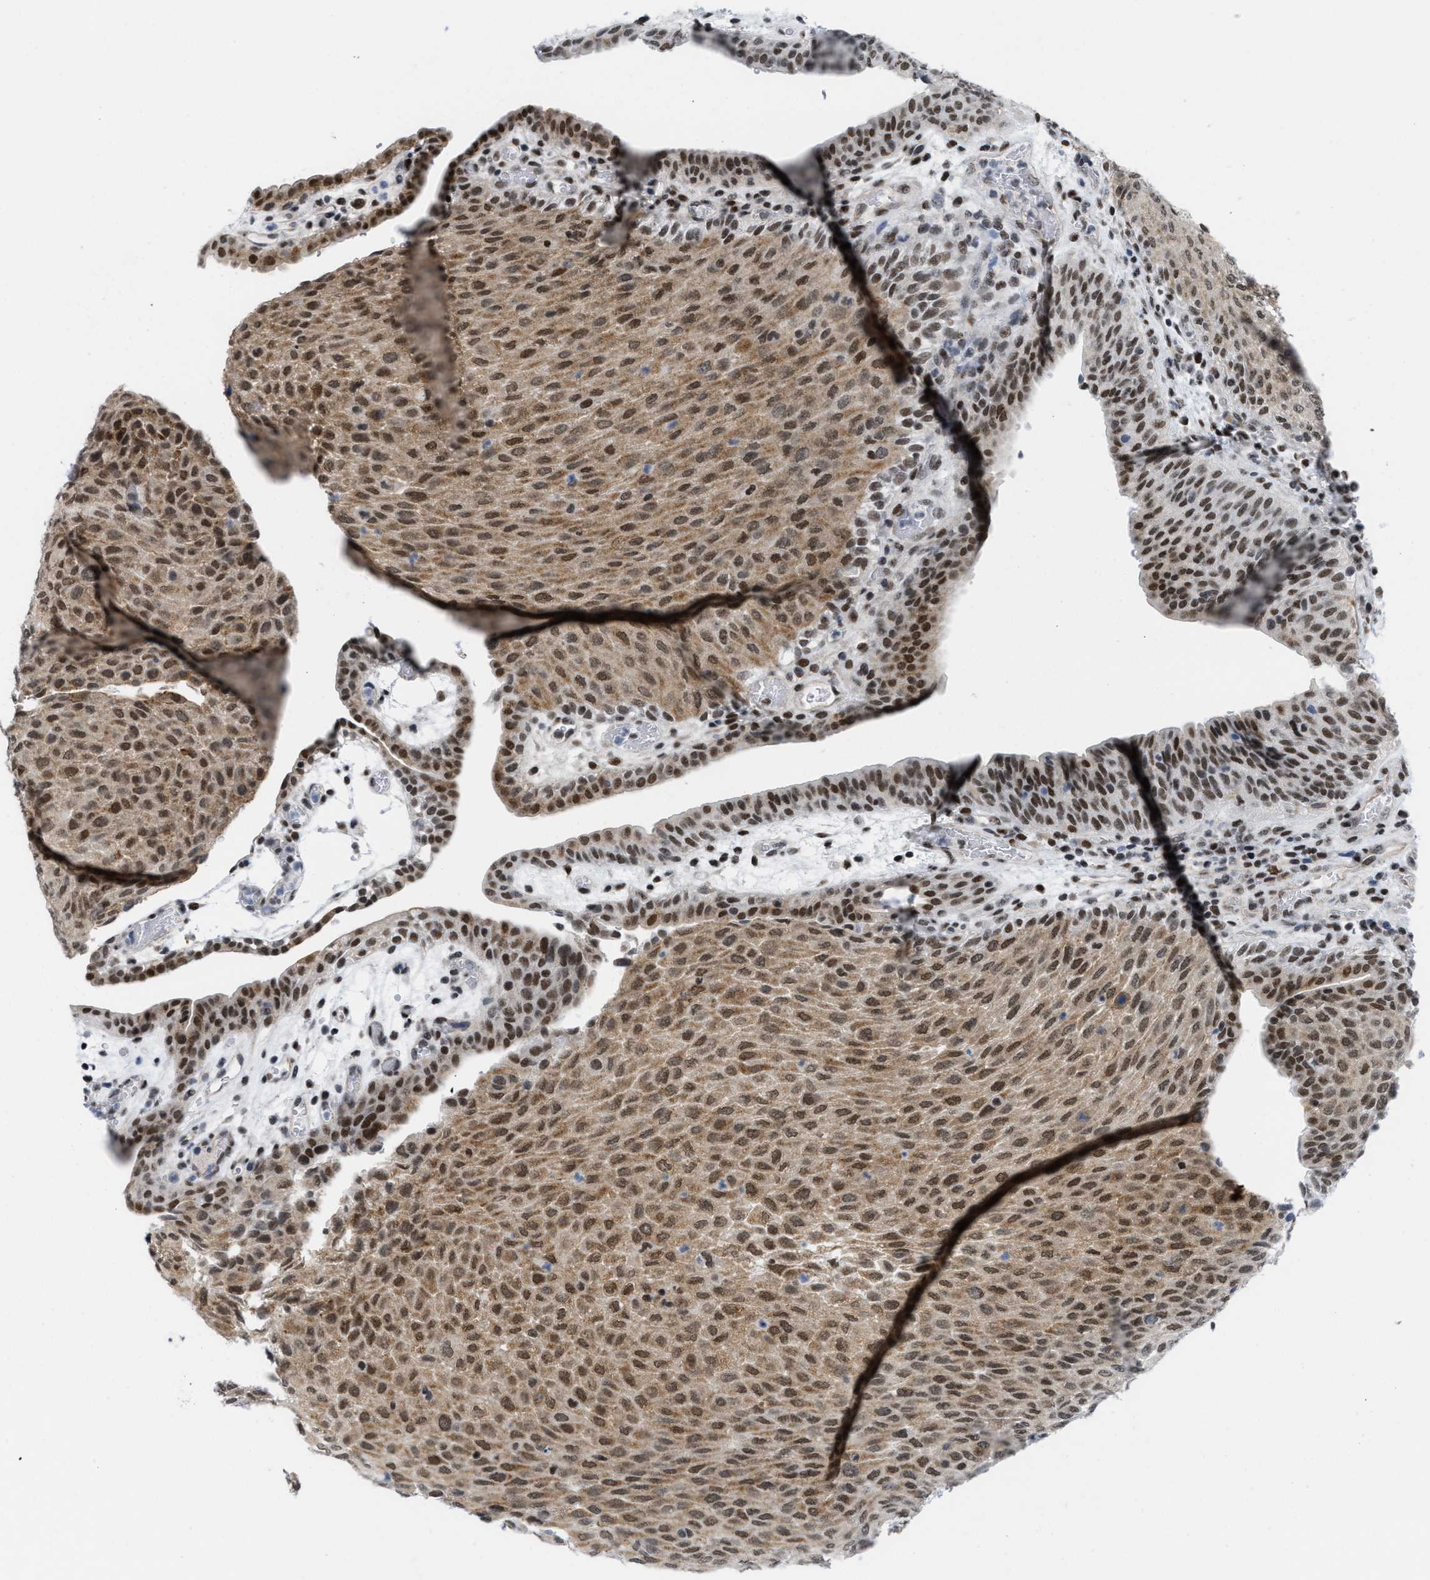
{"staining": {"intensity": "moderate", "quantity": ">75%", "location": "cytoplasmic/membranous,nuclear"}, "tissue": "urothelial cancer", "cell_type": "Tumor cells", "image_type": "cancer", "snomed": [{"axis": "morphology", "description": "Urothelial carcinoma, Low grade"}, {"axis": "morphology", "description": "Urothelial carcinoma, High grade"}, {"axis": "topography", "description": "Urinary bladder"}], "caption": "Protein analysis of urothelial cancer tissue shows moderate cytoplasmic/membranous and nuclear positivity in approximately >75% of tumor cells.", "gene": "MIER1", "patient": {"sex": "male", "age": 35}}